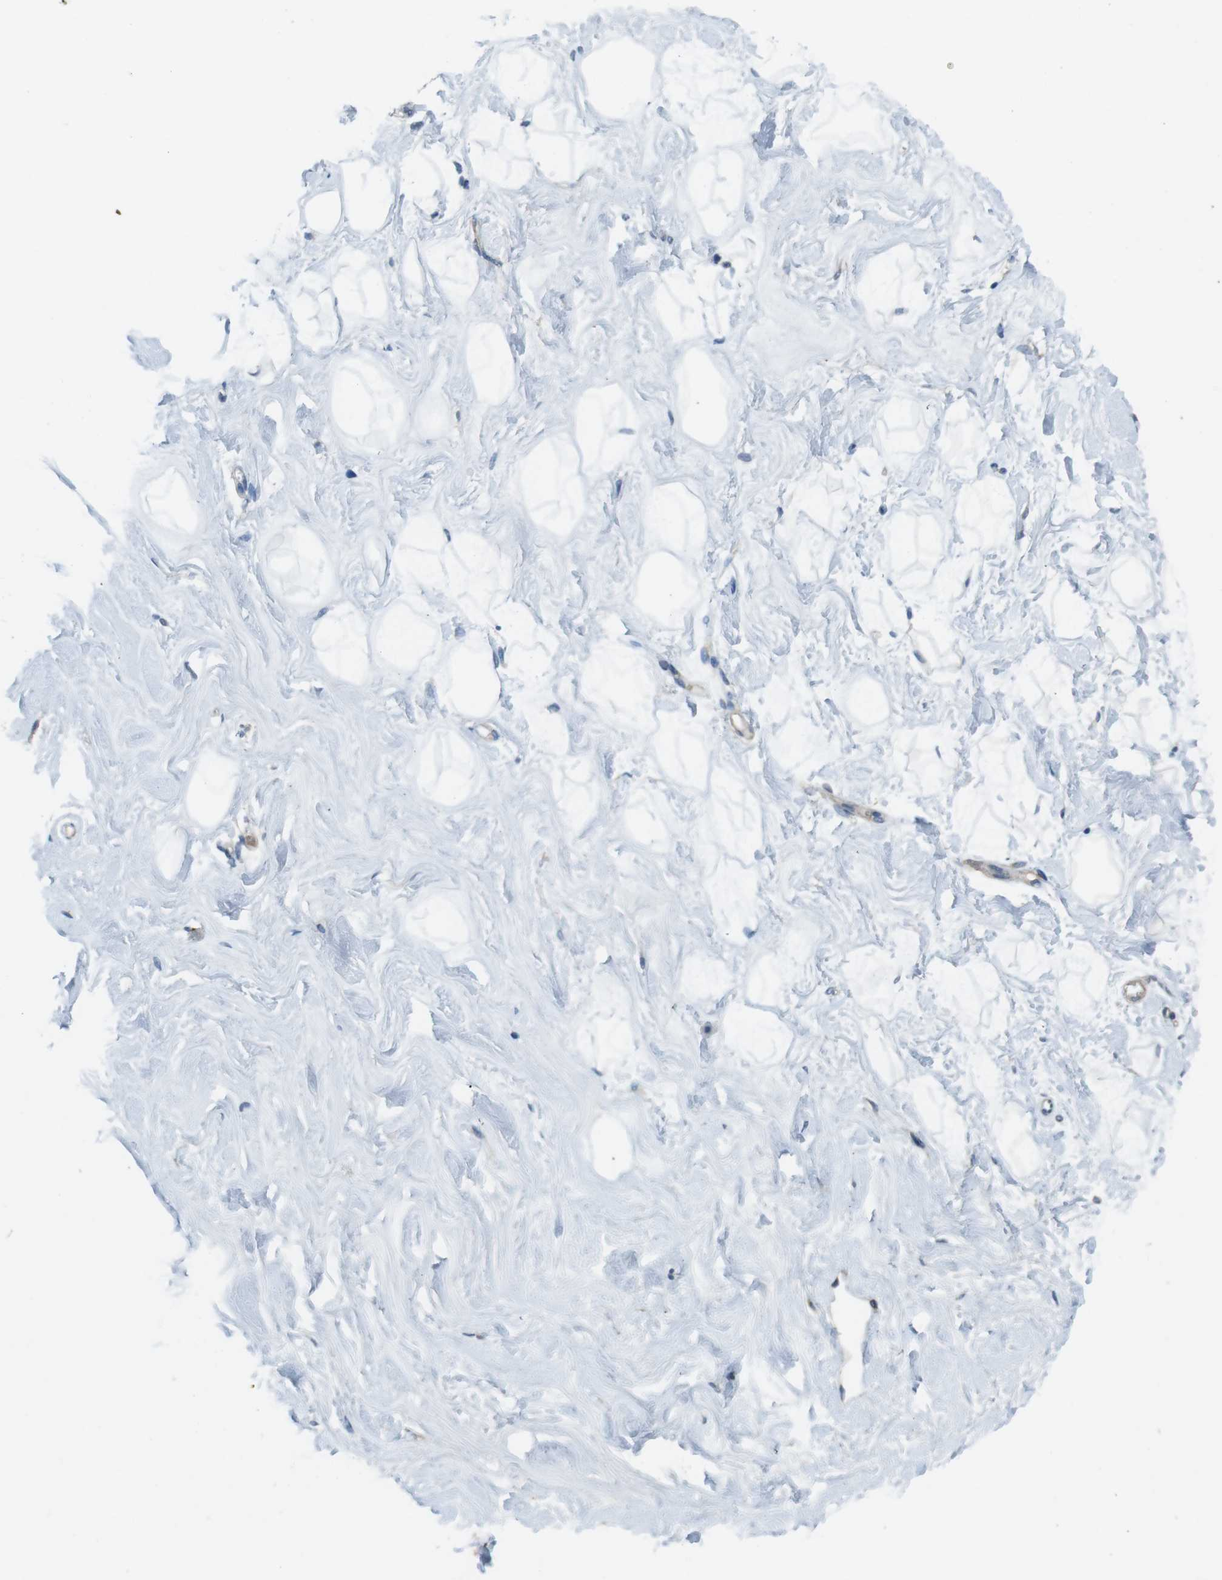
{"staining": {"intensity": "negative", "quantity": "none", "location": "none"}, "tissue": "breast", "cell_type": "Adipocytes", "image_type": "normal", "snomed": [{"axis": "morphology", "description": "Normal tissue, NOS"}, {"axis": "topography", "description": "Breast"}], "caption": "IHC micrograph of benign breast stained for a protein (brown), which exhibits no positivity in adipocytes. The staining is performed using DAB (3,3'-diaminobenzidine) brown chromogen with nuclei counter-stained in using hematoxylin.", "gene": "ANK2", "patient": {"sex": "female", "age": 23}}